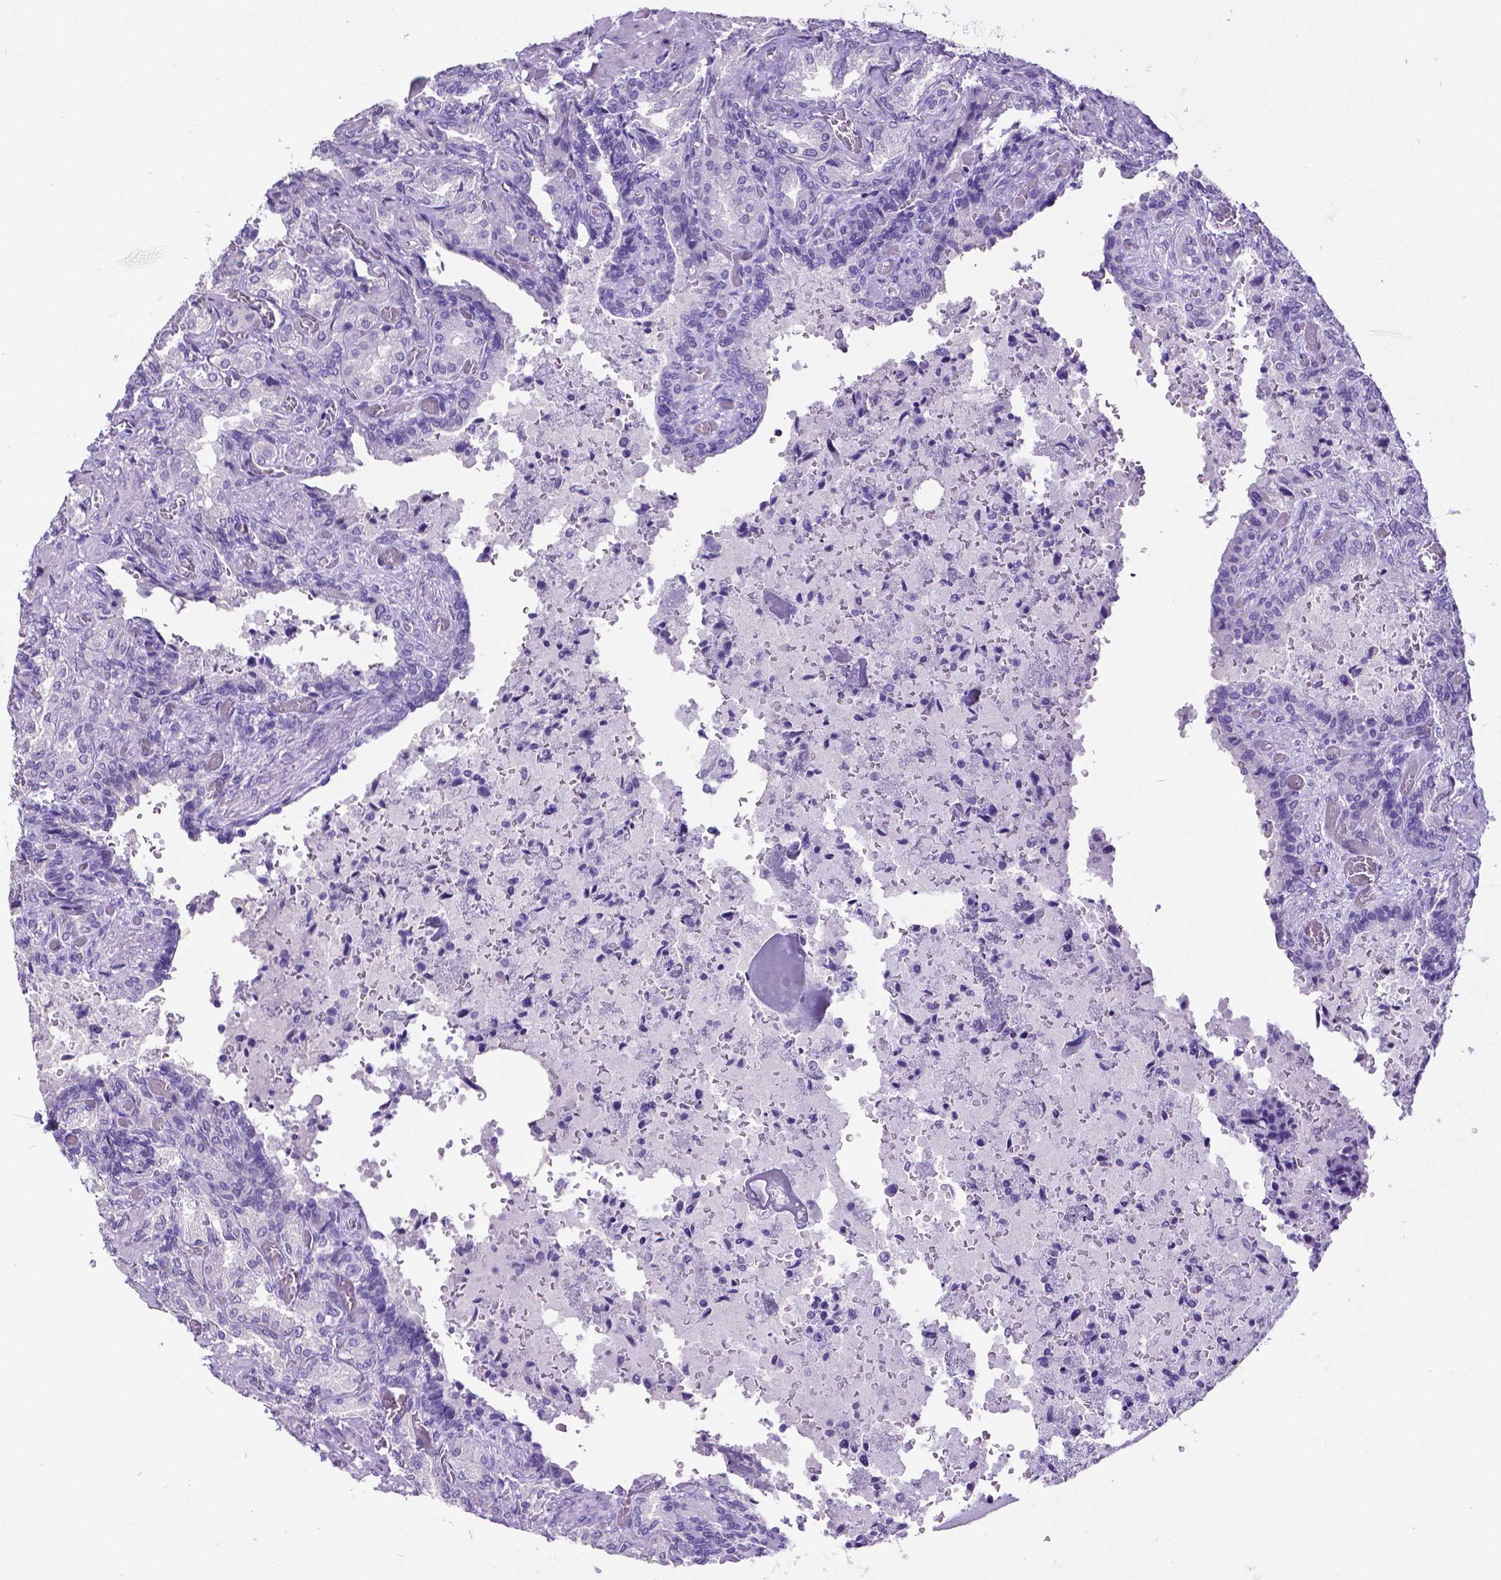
{"staining": {"intensity": "negative", "quantity": "none", "location": "none"}, "tissue": "seminal vesicle", "cell_type": "Glandular cells", "image_type": "normal", "snomed": [{"axis": "morphology", "description": "Normal tissue, NOS"}, {"axis": "topography", "description": "Seminal veicle"}], "caption": "Immunohistochemical staining of unremarkable human seminal vesicle displays no significant positivity in glandular cells.", "gene": "SATB2", "patient": {"sex": "male", "age": 68}}